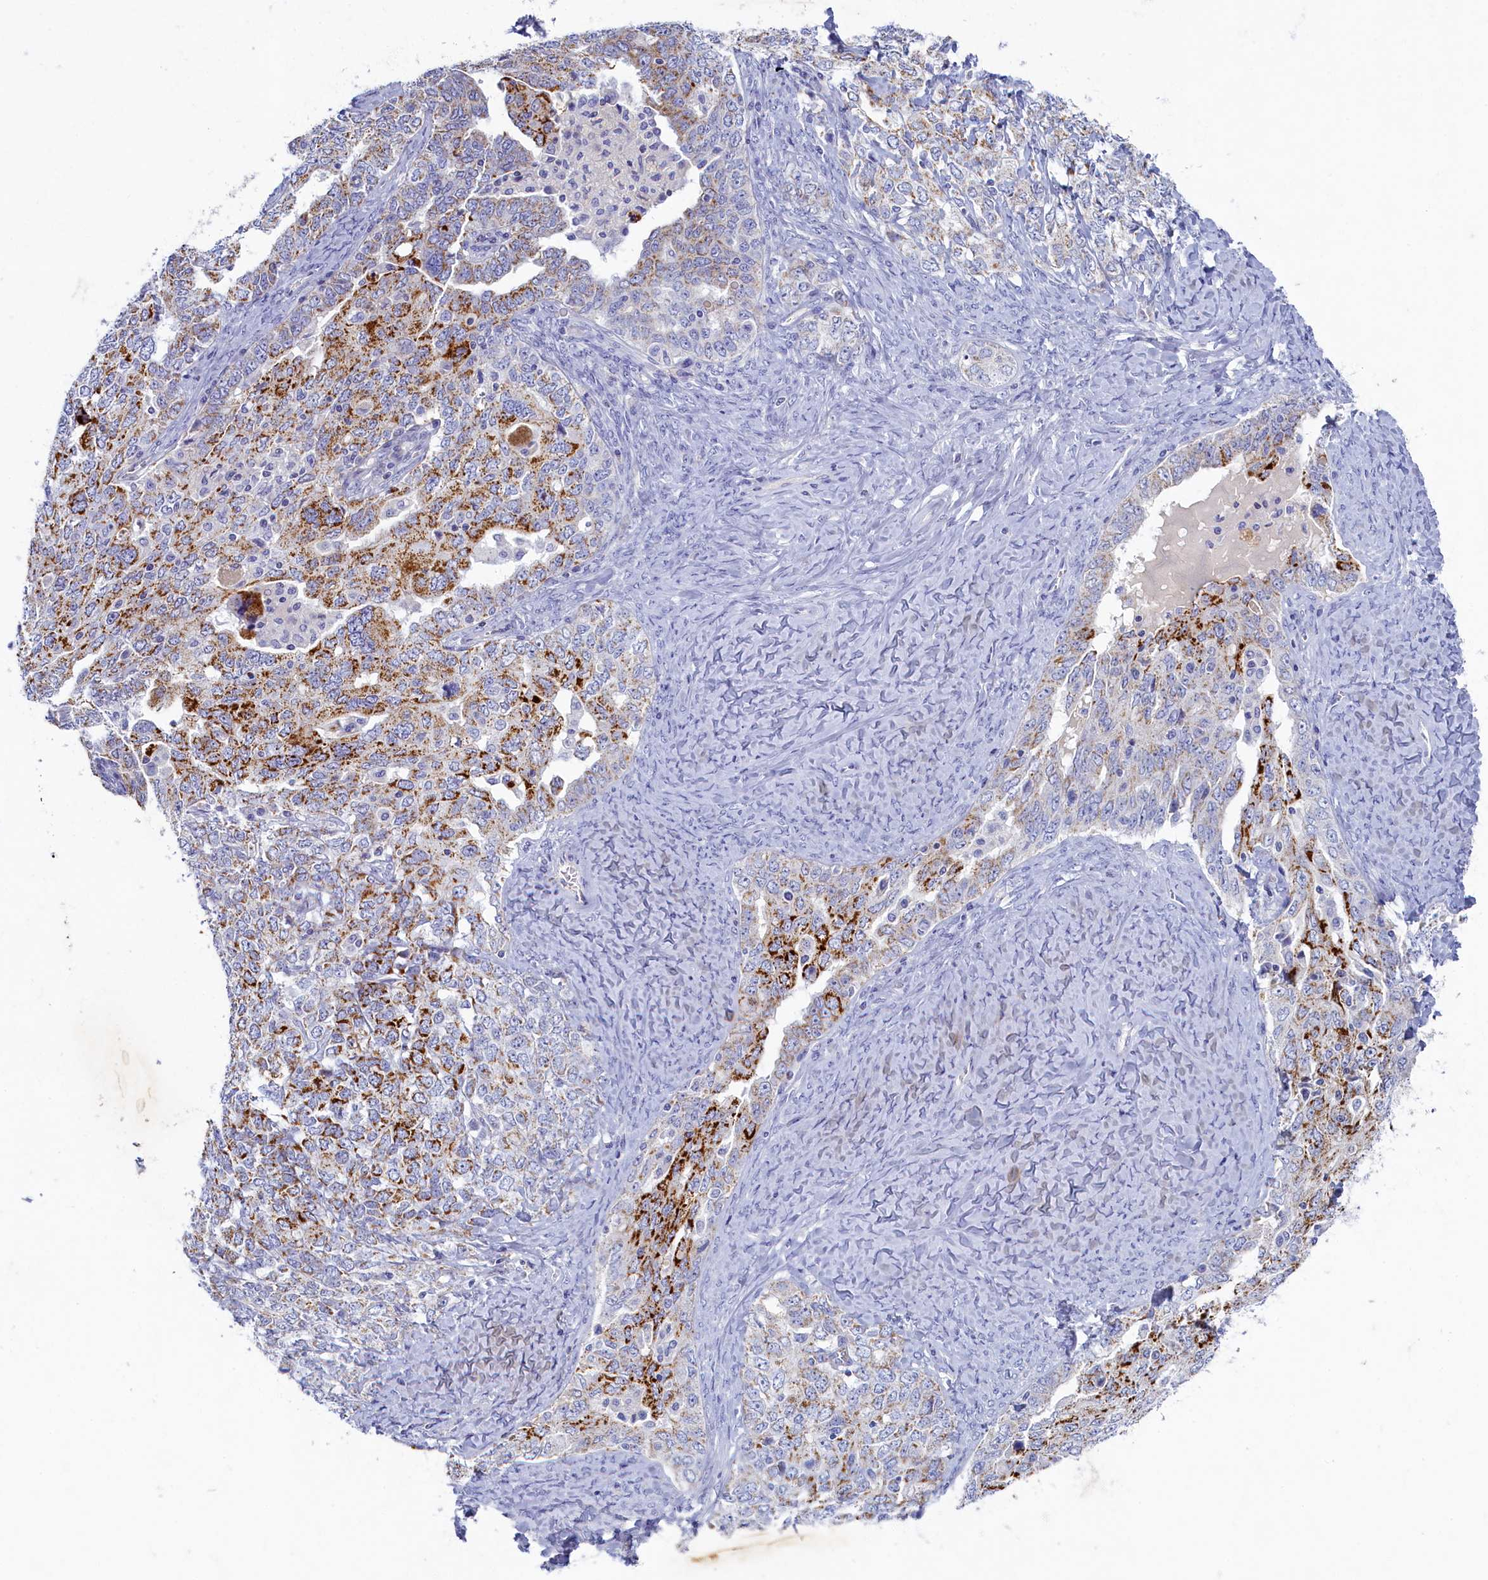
{"staining": {"intensity": "strong", "quantity": "25%-75%", "location": "cytoplasmic/membranous"}, "tissue": "ovarian cancer", "cell_type": "Tumor cells", "image_type": "cancer", "snomed": [{"axis": "morphology", "description": "Carcinoma, endometroid"}, {"axis": "topography", "description": "Ovary"}], "caption": "Immunohistochemistry (IHC) photomicrograph of human ovarian cancer (endometroid carcinoma) stained for a protein (brown), which reveals high levels of strong cytoplasmic/membranous positivity in about 25%-75% of tumor cells.", "gene": "OCIAD2", "patient": {"sex": "female", "age": 62}}